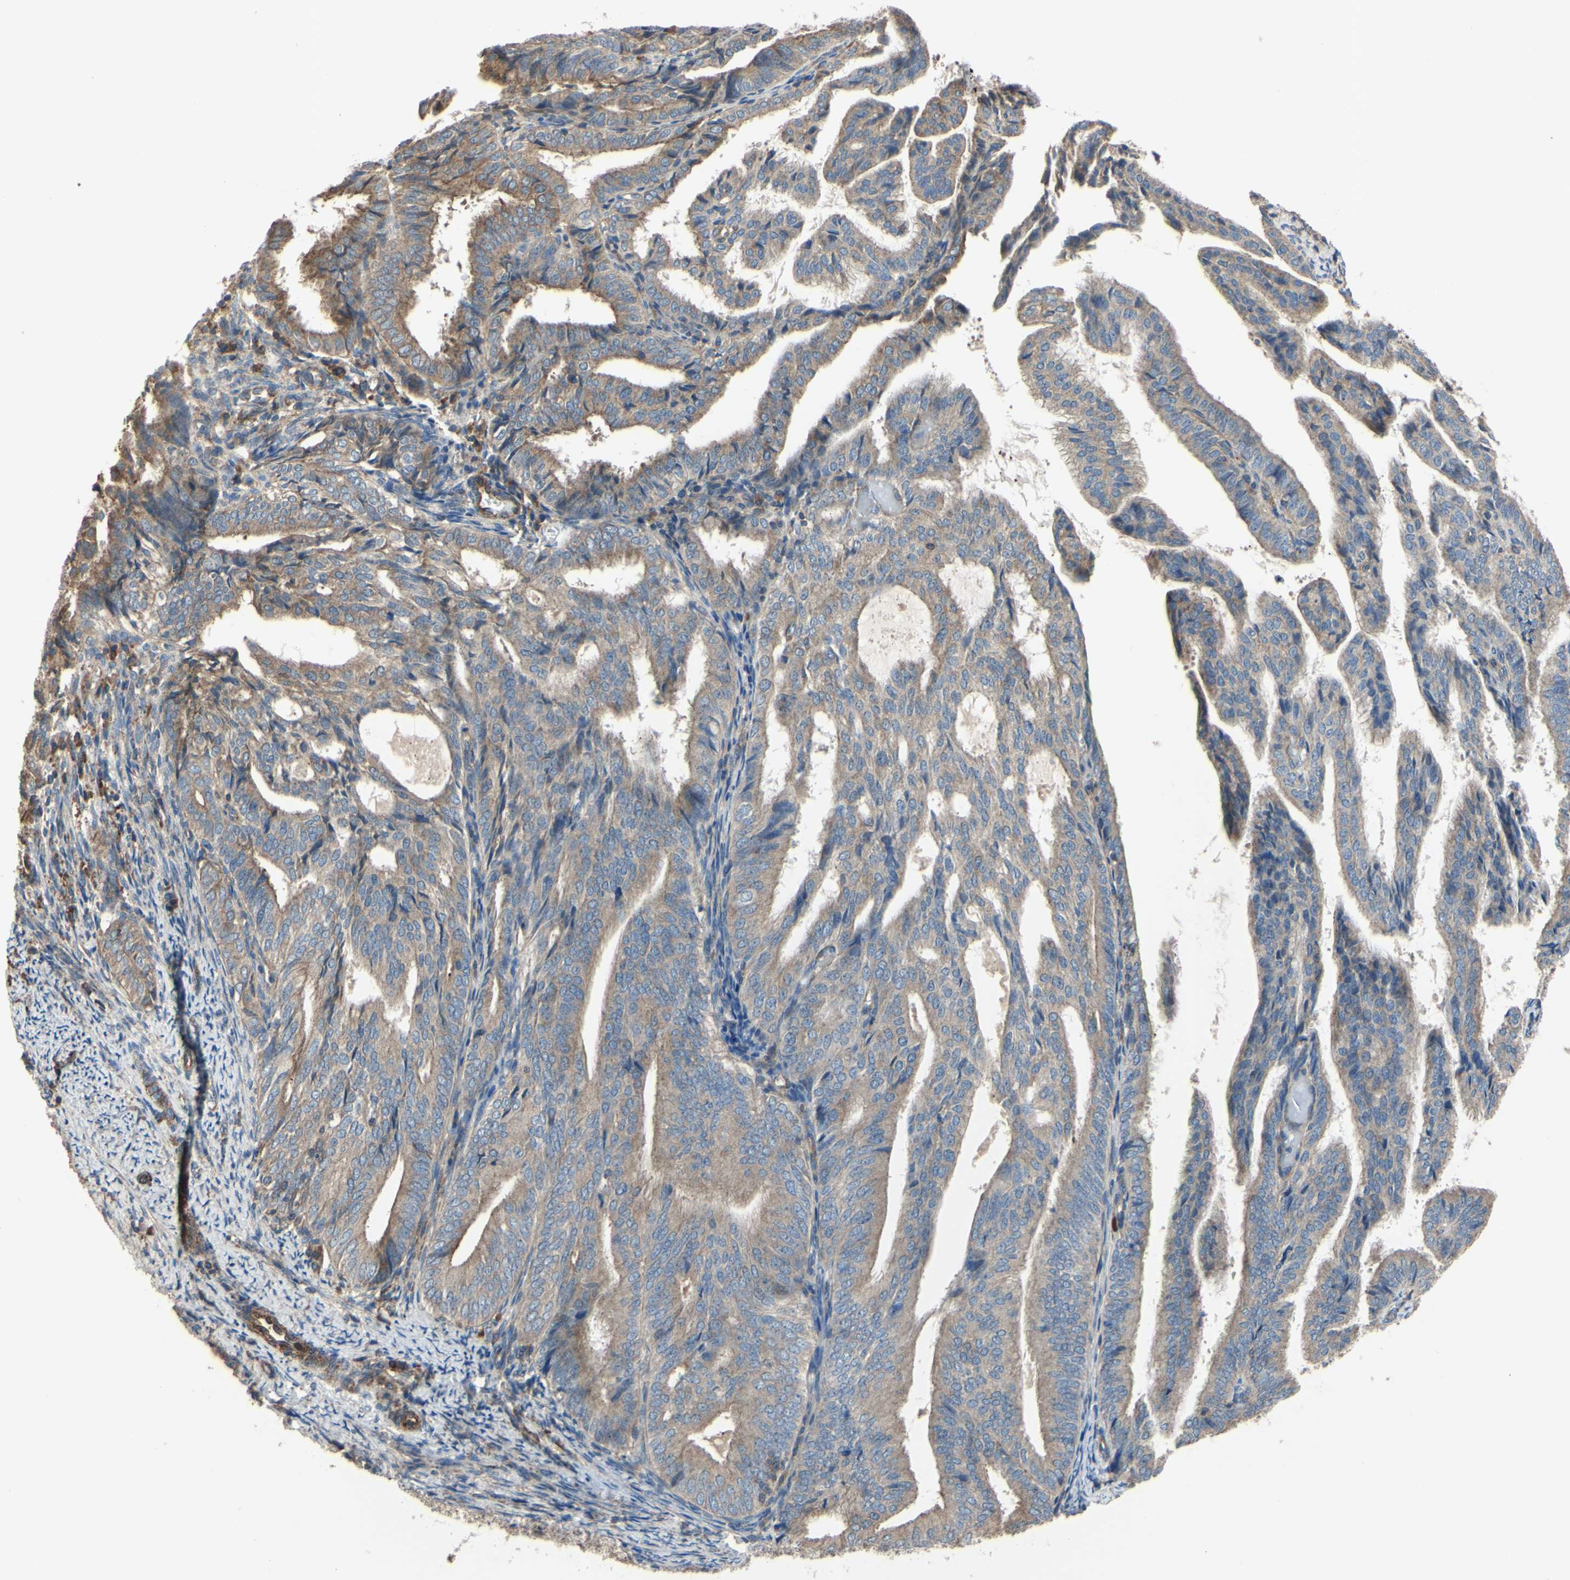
{"staining": {"intensity": "moderate", "quantity": ">75%", "location": "cytoplasmic/membranous"}, "tissue": "endometrial cancer", "cell_type": "Tumor cells", "image_type": "cancer", "snomed": [{"axis": "morphology", "description": "Adenocarcinoma, NOS"}, {"axis": "topography", "description": "Endometrium"}], "caption": "Human endometrial cancer (adenocarcinoma) stained with a brown dye reveals moderate cytoplasmic/membranous positive expression in approximately >75% of tumor cells.", "gene": "BECN1", "patient": {"sex": "female", "age": 58}}